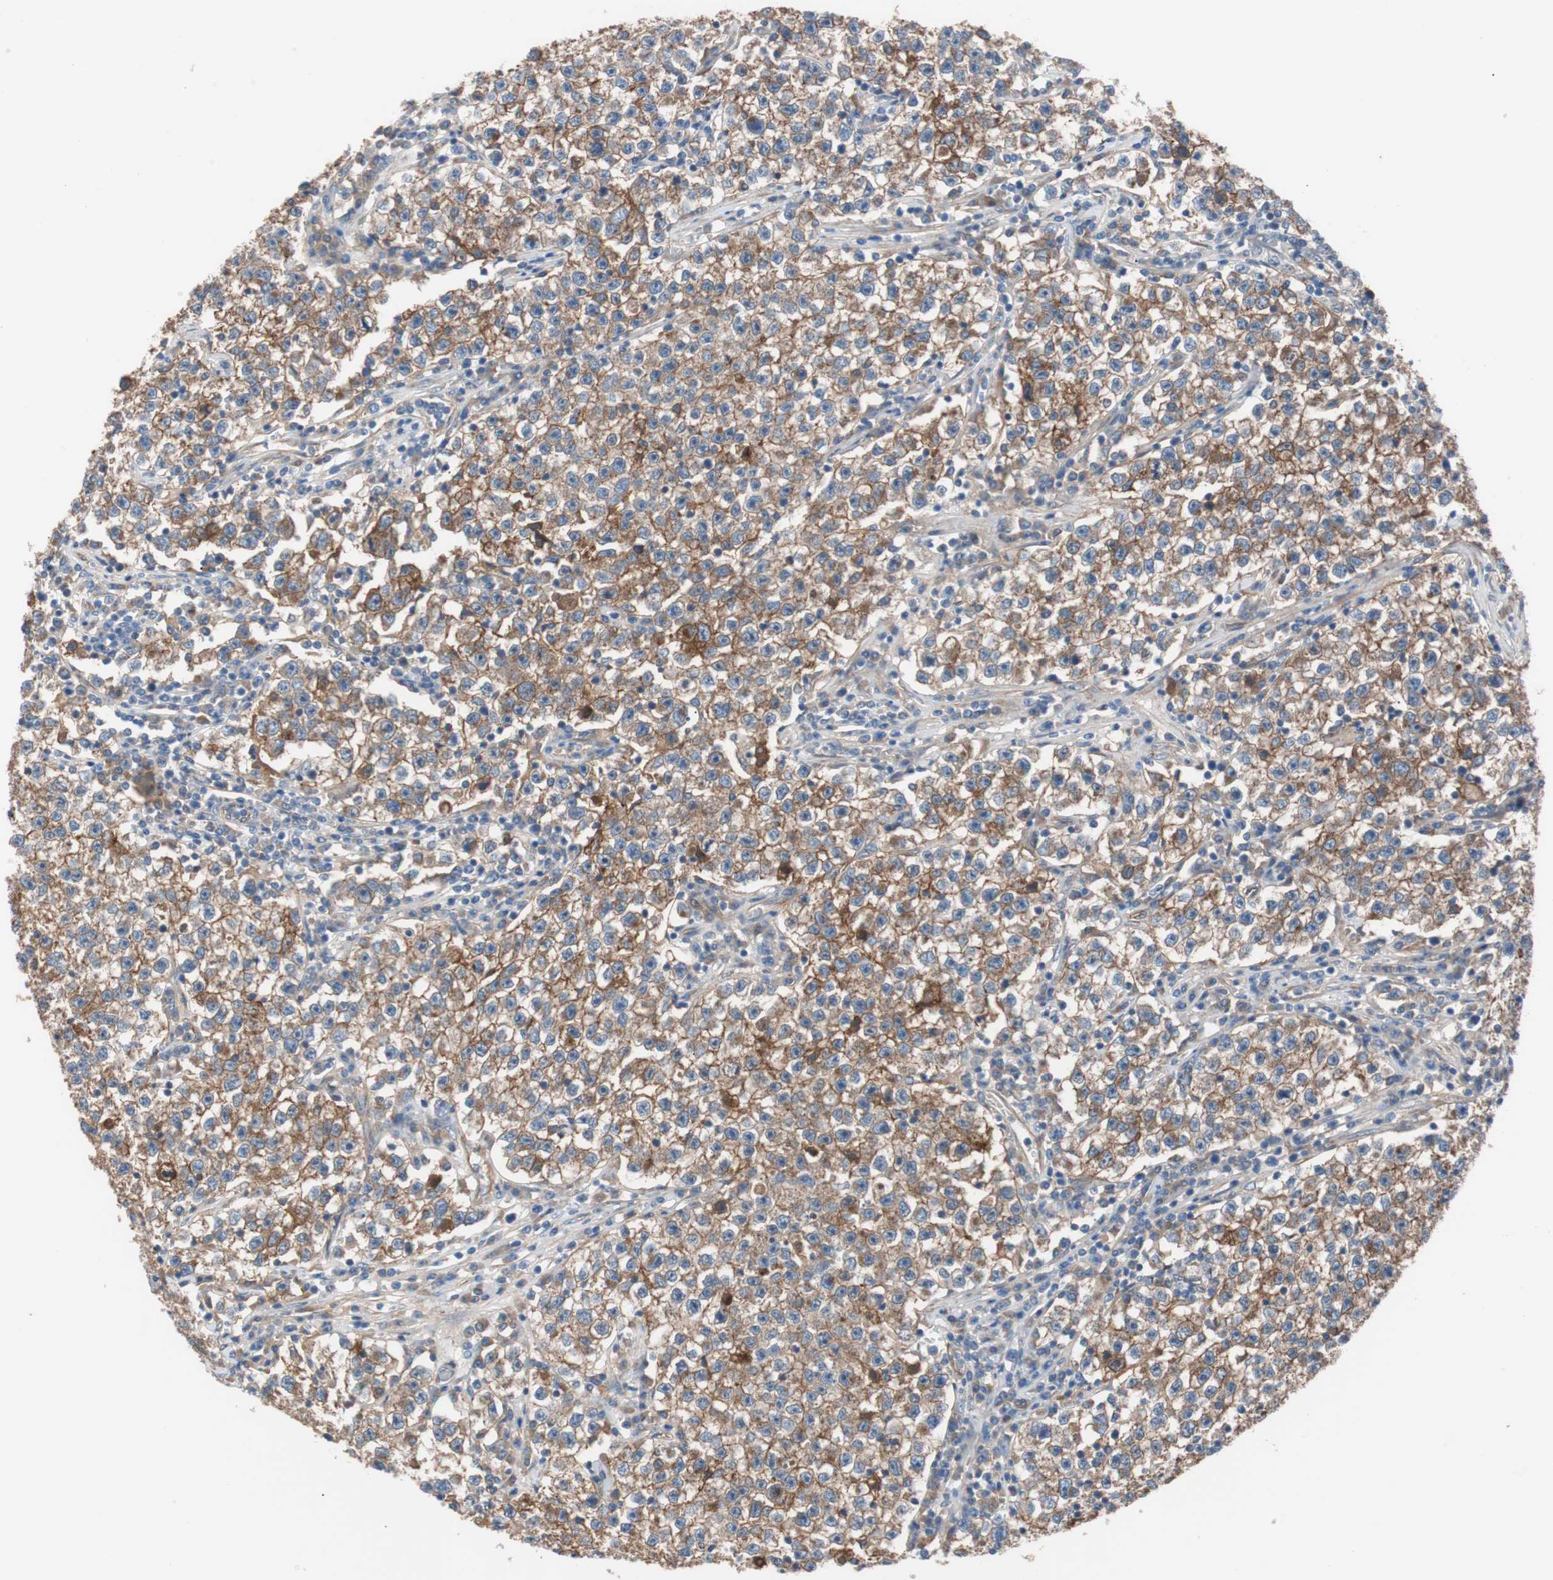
{"staining": {"intensity": "weak", "quantity": "25%-75%", "location": "cytoplasmic/membranous"}, "tissue": "testis cancer", "cell_type": "Tumor cells", "image_type": "cancer", "snomed": [{"axis": "morphology", "description": "Seminoma, NOS"}, {"axis": "topography", "description": "Testis"}], "caption": "Immunohistochemical staining of human testis cancer exhibits low levels of weak cytoplasmic/membranous positivity in approximately 25%-75% of tumor cells.", "gene": "SPINT1", "patient": {"sex": "male", "age": 22}}